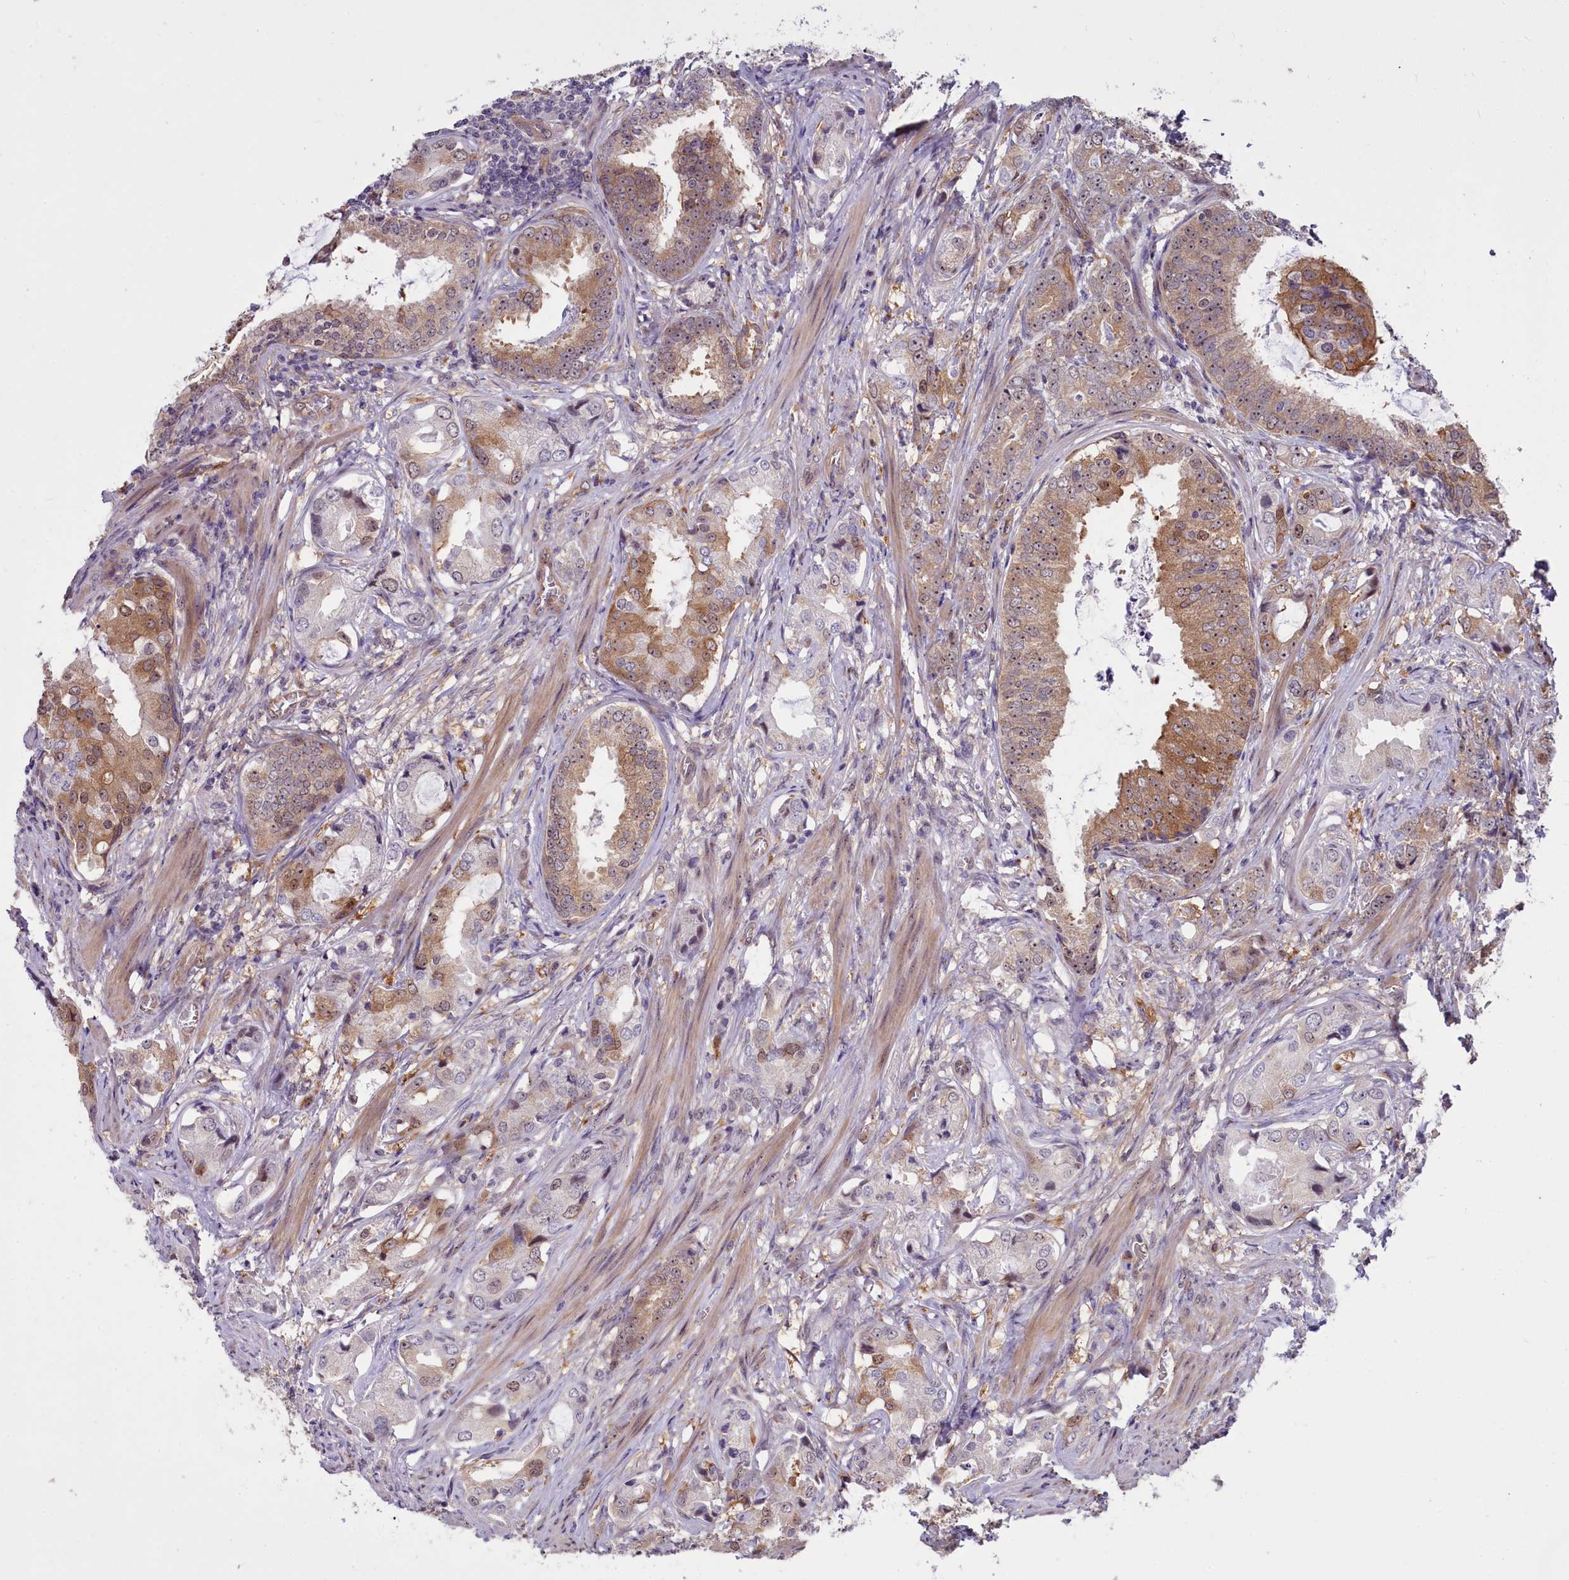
{"staining": {"intensity": "moderate", "quantity": ">75%", "location": "cytoplasmic/membranous"}, "tissue": "prostate cancer", "cell_type": "Tumor cells", "image_type": "cancer", "snomed": [{"axis": "morphology", "description": "Adenocarcinoma, Low grade"}, {"axis": "topography", "description": "Prostate"}], "caption": "Tumor cells demonstrate moderate cytoplasmic/membranous expression in approximately >75% of cells in prostate low-grade adenocarcinoma.", "gene": "BCAR1", "patient": {"sex": "male", "age": 71}}